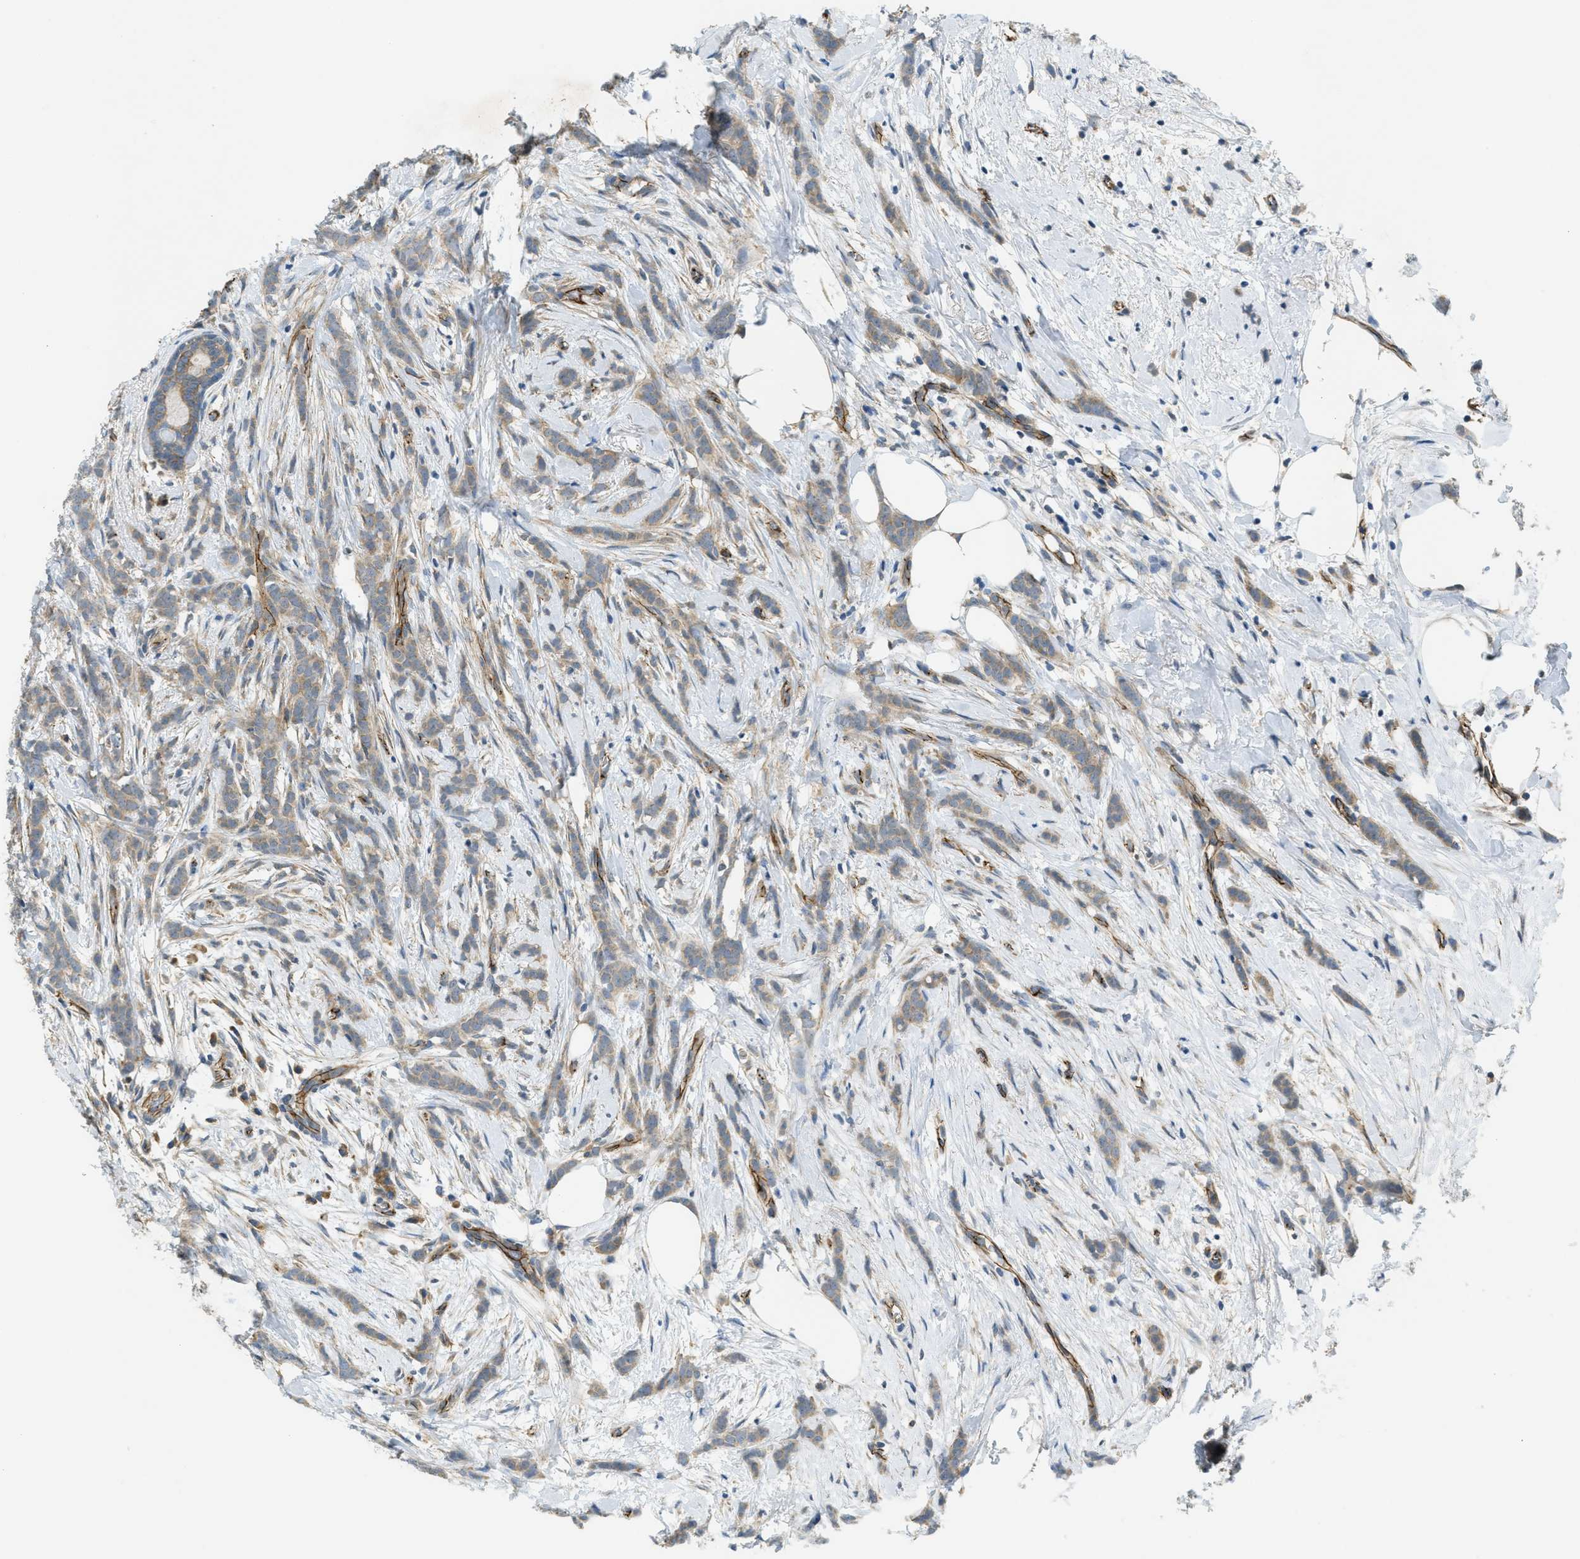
{"staining": {"intensity": "moderate", "quantity": "25%-75%", "location": "cytoplasmic/membranous"}, "tissue": "breast cancer", "cell_type": "Tumor cells", "image_type": "cancer", "snomed": [{"axis": "morphology", "description": "Lobular carcinoma, in situ"}, {"axis": "morphology", "description": "Lobular carcinoma"}, {"axis": "topography", "description": "Breast"}], "caption": "Immunohistochemical staining of breast cancer shows medium levels of moderate cytoplasmic/membranous expression in approximately 25%-75% of tumor cells.", "gene": "JCAD", "patient": {"sex": "female", "age": 41}}